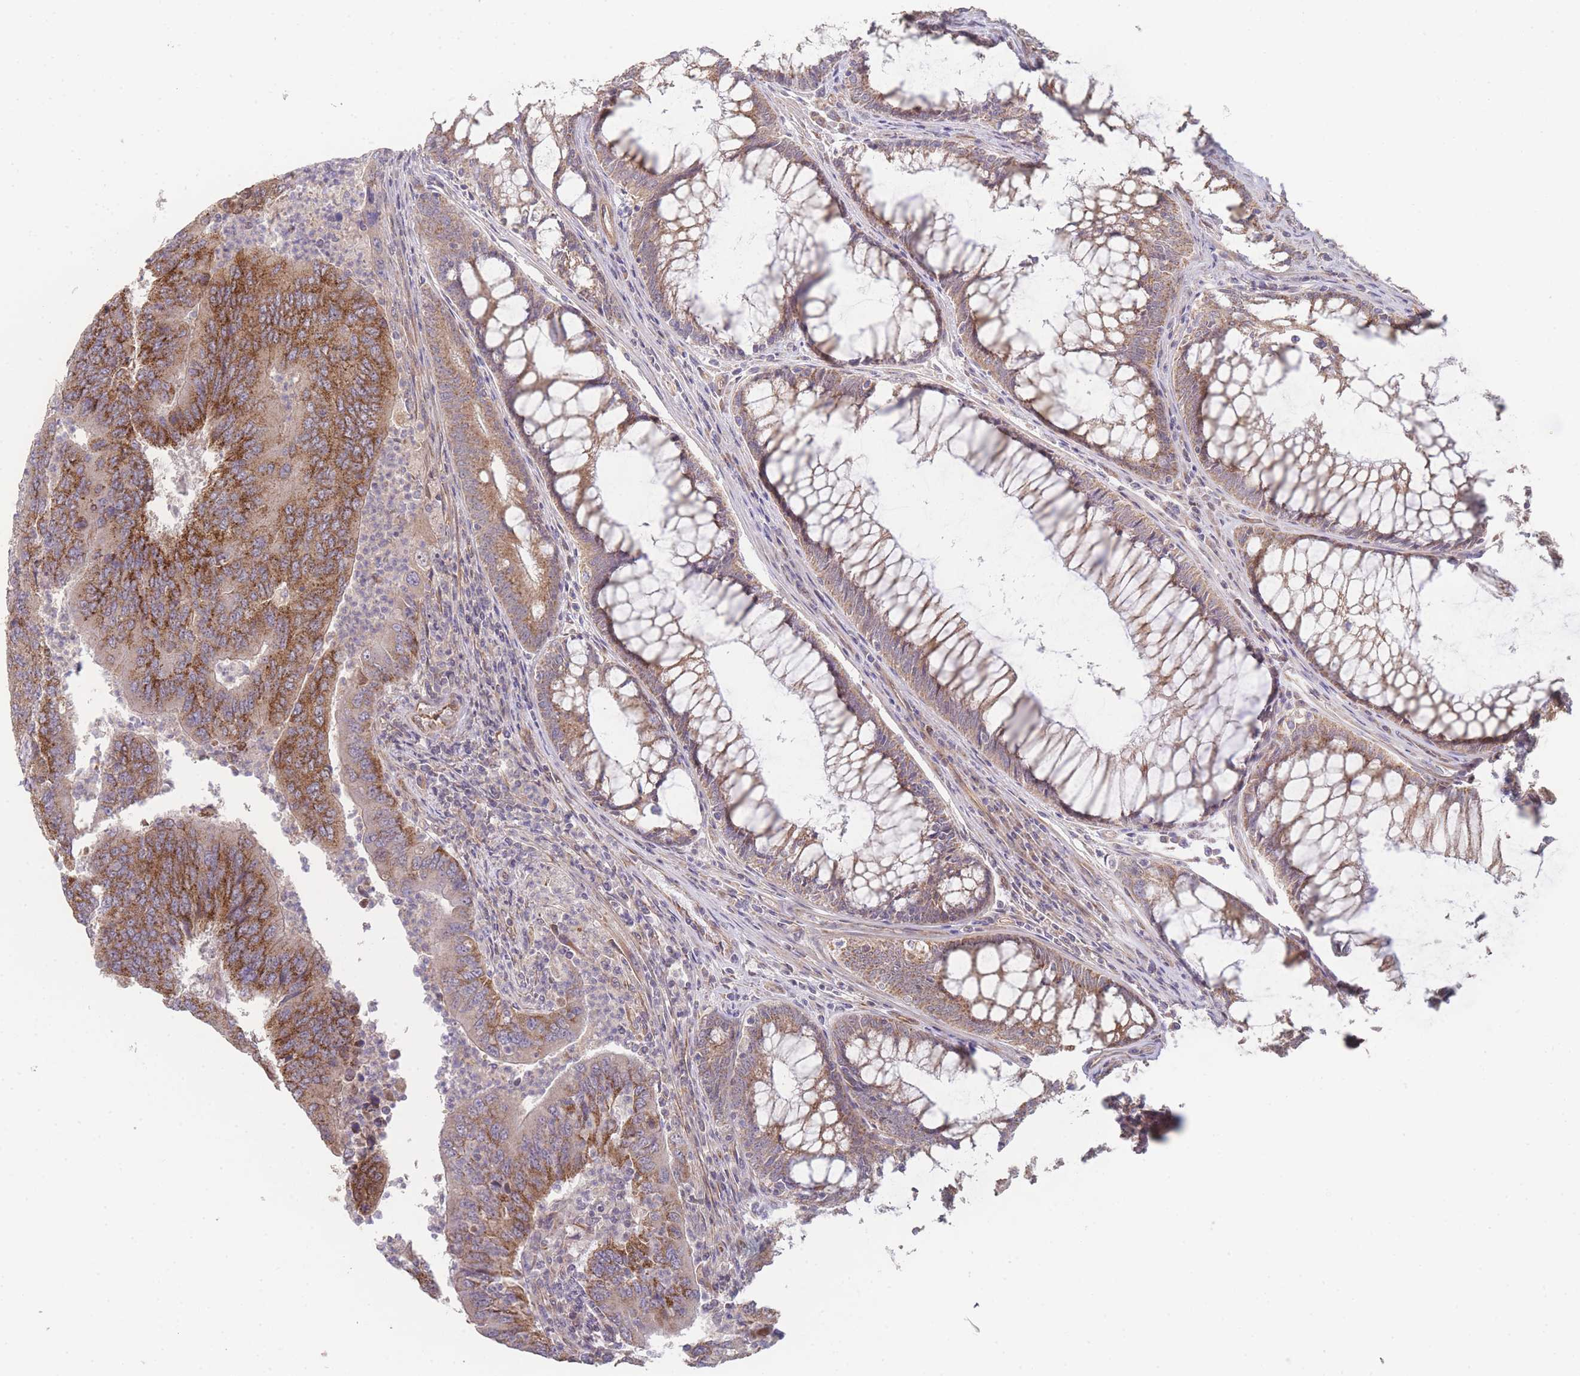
{"staining": {"intensity": "moderate", "quantity": ">75%", "location": "cytoplasmic/membranous"}, "tissue": "colorectal cancer", "cell_type": "Tumor cells", "image_type": "cancer", "snomed": [{"axis": "morphology", "description": "Adenocarcinoma, NOS"}, {"axis": "topography", "description": "Colon"}], "caption": "Immunohistochemistry staining of colorectal adenocarcinoma, which reveals medium levels of moderate cytoplasmic/membranous staining in approximately >75% of tumor cells indicating moderate cytoplasmic/membranous protein expression. The staining was performed using DAB (brown) for protein detection and nuclei were counterstained in hematoxylin (blue).", "gene": "PXMP4", "patient": {"sex": "female", "age": 67}}